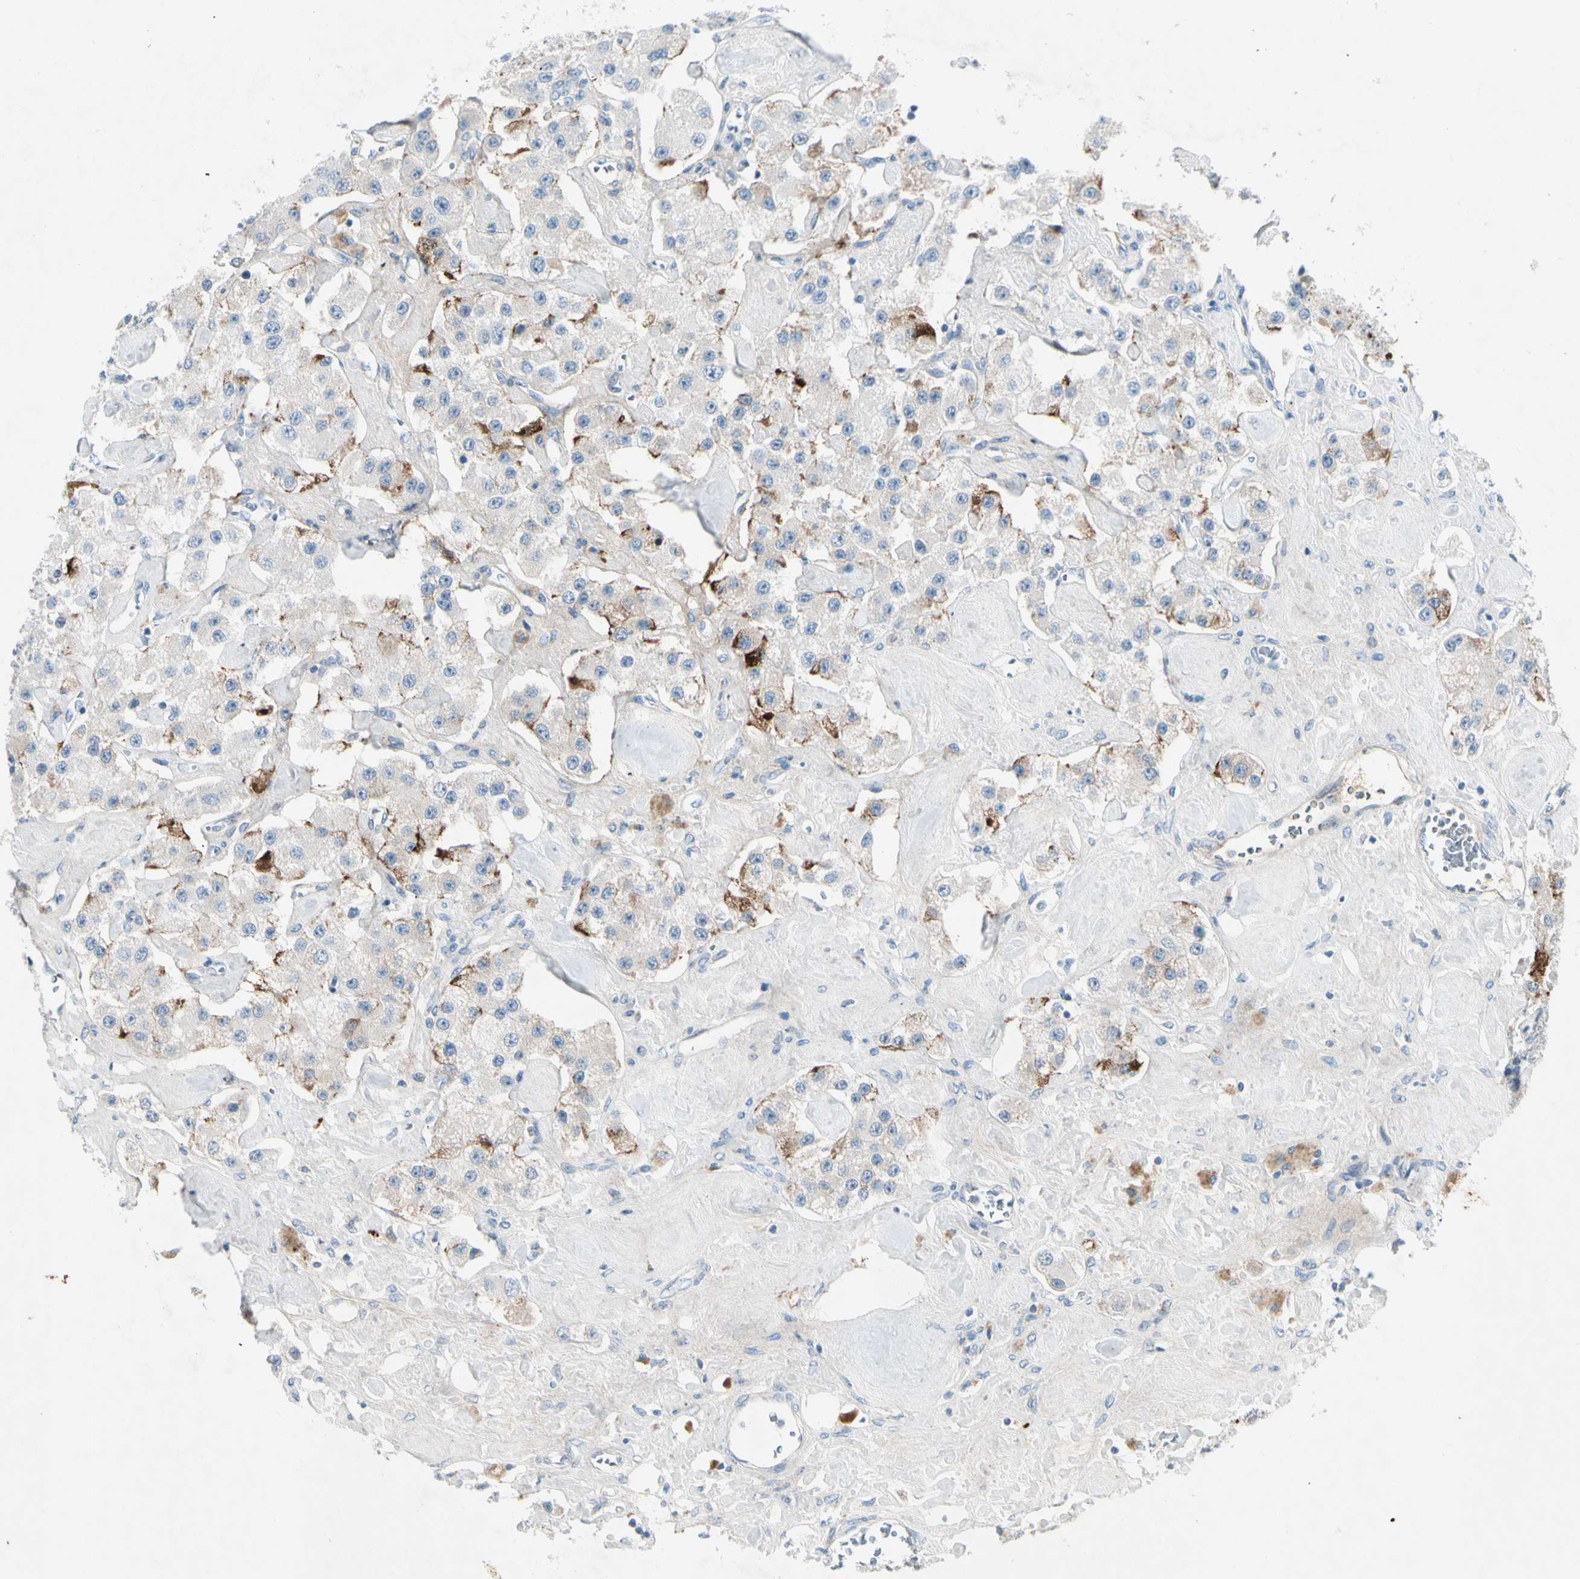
{"staining": {"intensity": "negative", "quantity": "none", "location": "none"}, "tissue": "carcinoid", "cell_type": "Tumor cells", "image_type": "cancer", "snomed": [{"axis": "morphology", "description": "Carcinoid, malignant, NOS"}, {"axis": "topography", "description": "Pancreas"}], "caption": "Immunohistochemistry photomicrograph of malignant carcinoid stained for a protein (brown), which reveals no positivity in tumor cells.", "gene": "SERPIND1", "patient": {"sex": "male", "age": 41}}